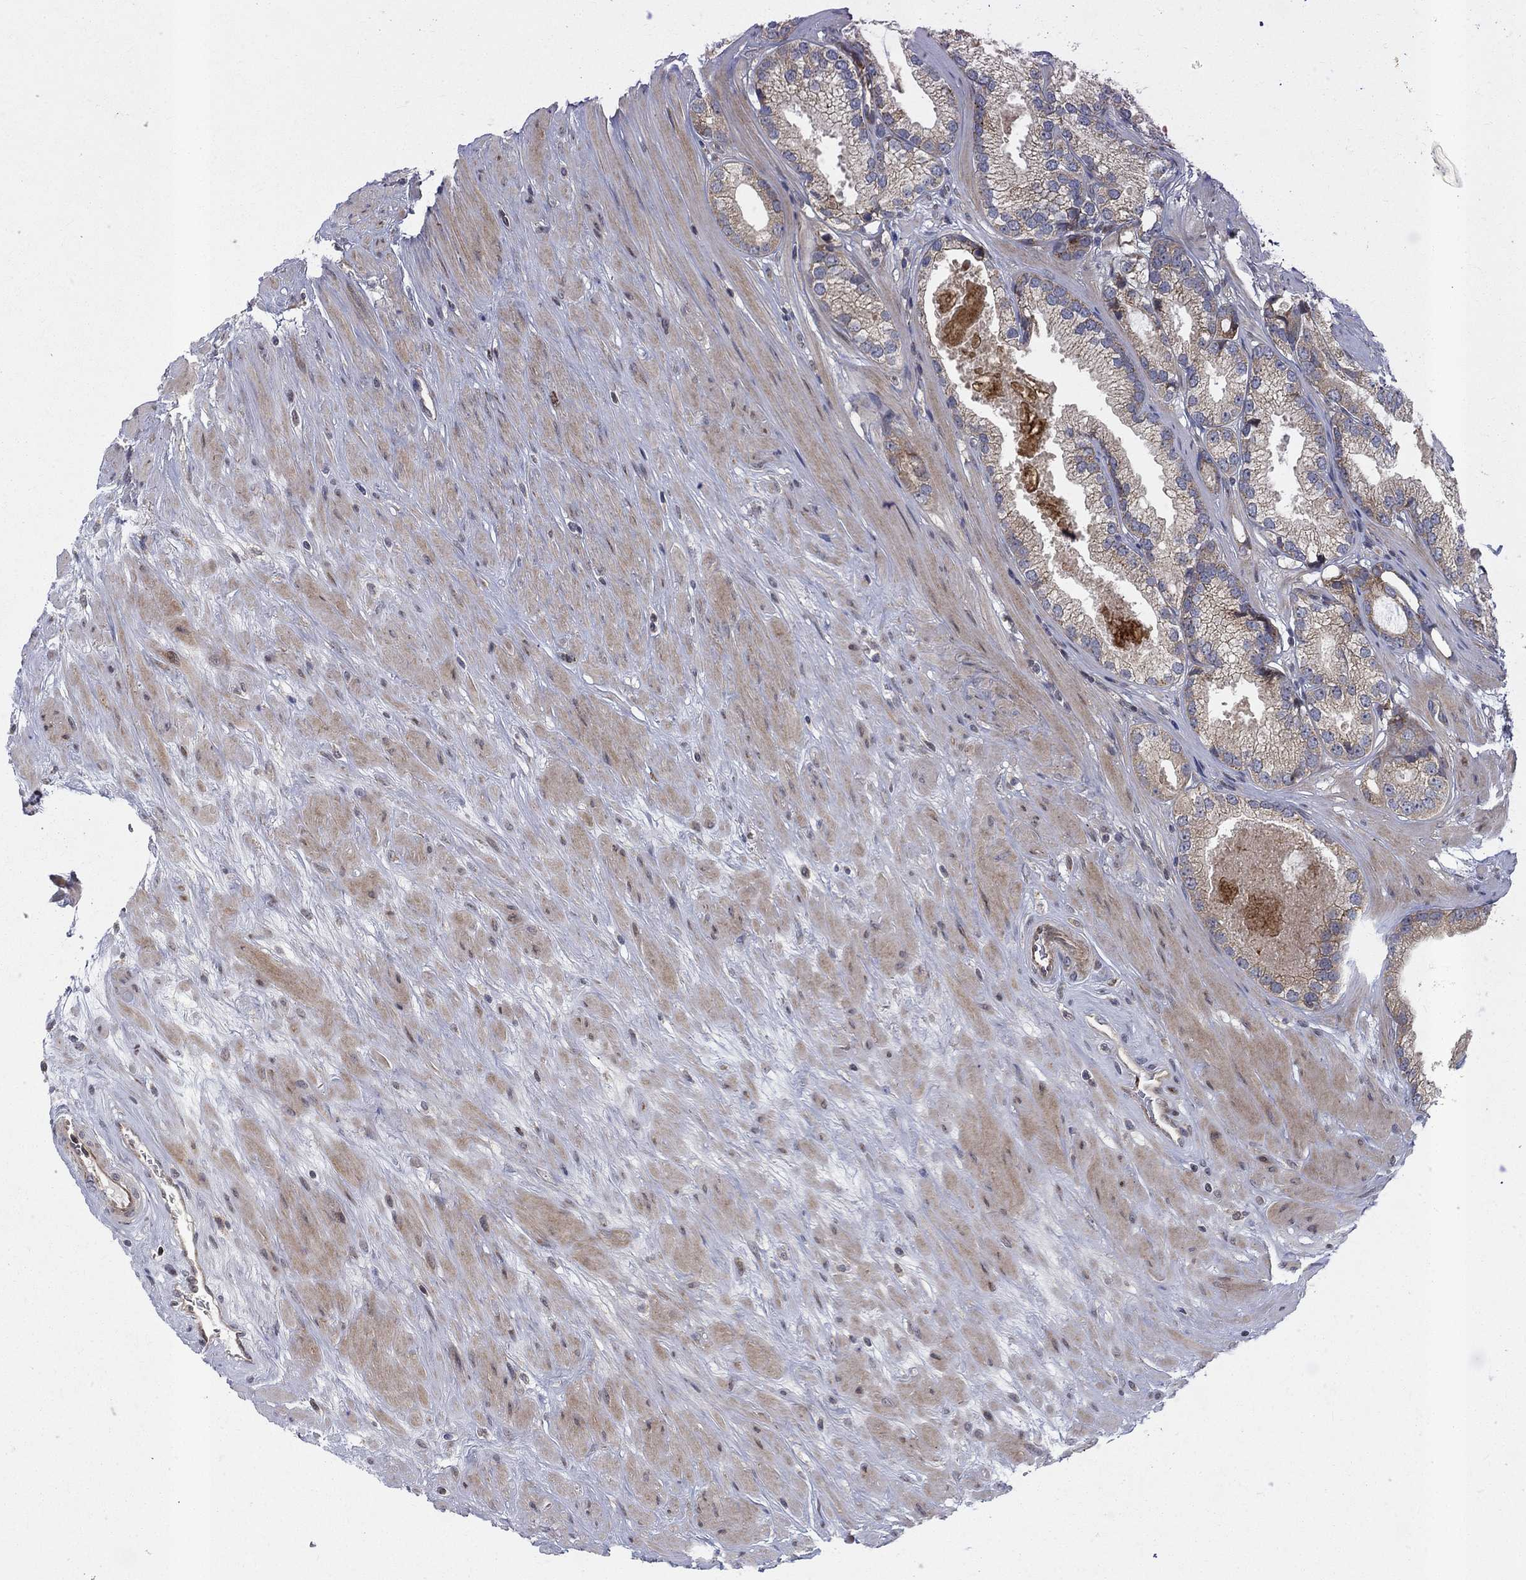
{"staining": {"intensity": "moderate", "quantity": ">75%", "location": "cytoplasmic/membranous"}, "tissue": "prostate cancer", "cell_type": "Tumor cells", "image_type": "cancer", "snomed": [{"axis": "morphology", "description": "Adenocarcinoma, High grade"}, {"axis": "topography", "description": "Prostate and seminal vesicle, NOS"}], "caption": "Immunohistochemistry photomicrograph of prostate adenocarcinoma (high-grade) stained for a protein (brown), which exhibits medium levels of moderate cytoplasmic/membranous positivity in about >75% of tumor cells.", "gene": "WDR19", "patient": {"sex": "male", "age": 62}}